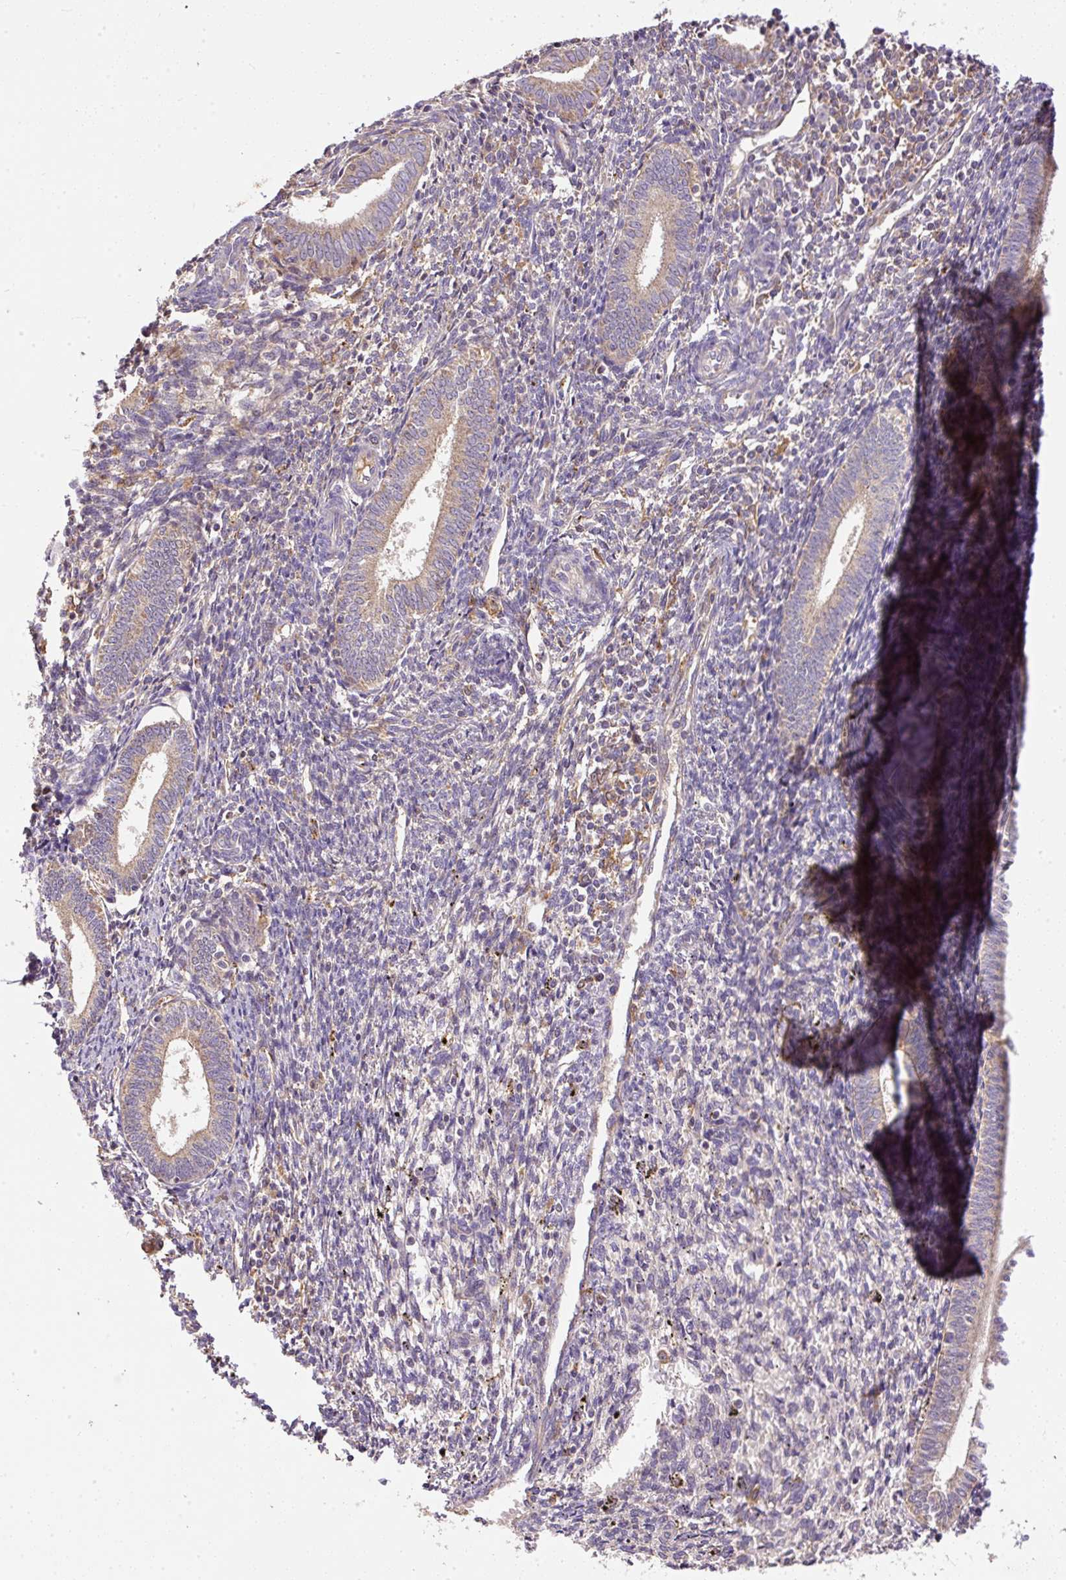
{"staining": {"intensity": "negative", "quantity": "none", "location": "none"}, "tissue": "endometrium", "cell_type": "Cells in endometrial stroma", "image_type": "normal", "snomed": [{"axis": "morphology", "description": "Normal tissue, NOS"}, {"axis": "topography", "description": "Endometrium"}], "caption": "IHC of benign human endometrium reveals no positivity in cells in endometrial stroma. The staining was performed using DAB to visualize the protein expression in brown, while the nuclei were stained in blue with hematoxylin (Magnification: 20x).", "gene": "DAPK1", "patient": {"sex": "female", "age": 41}}